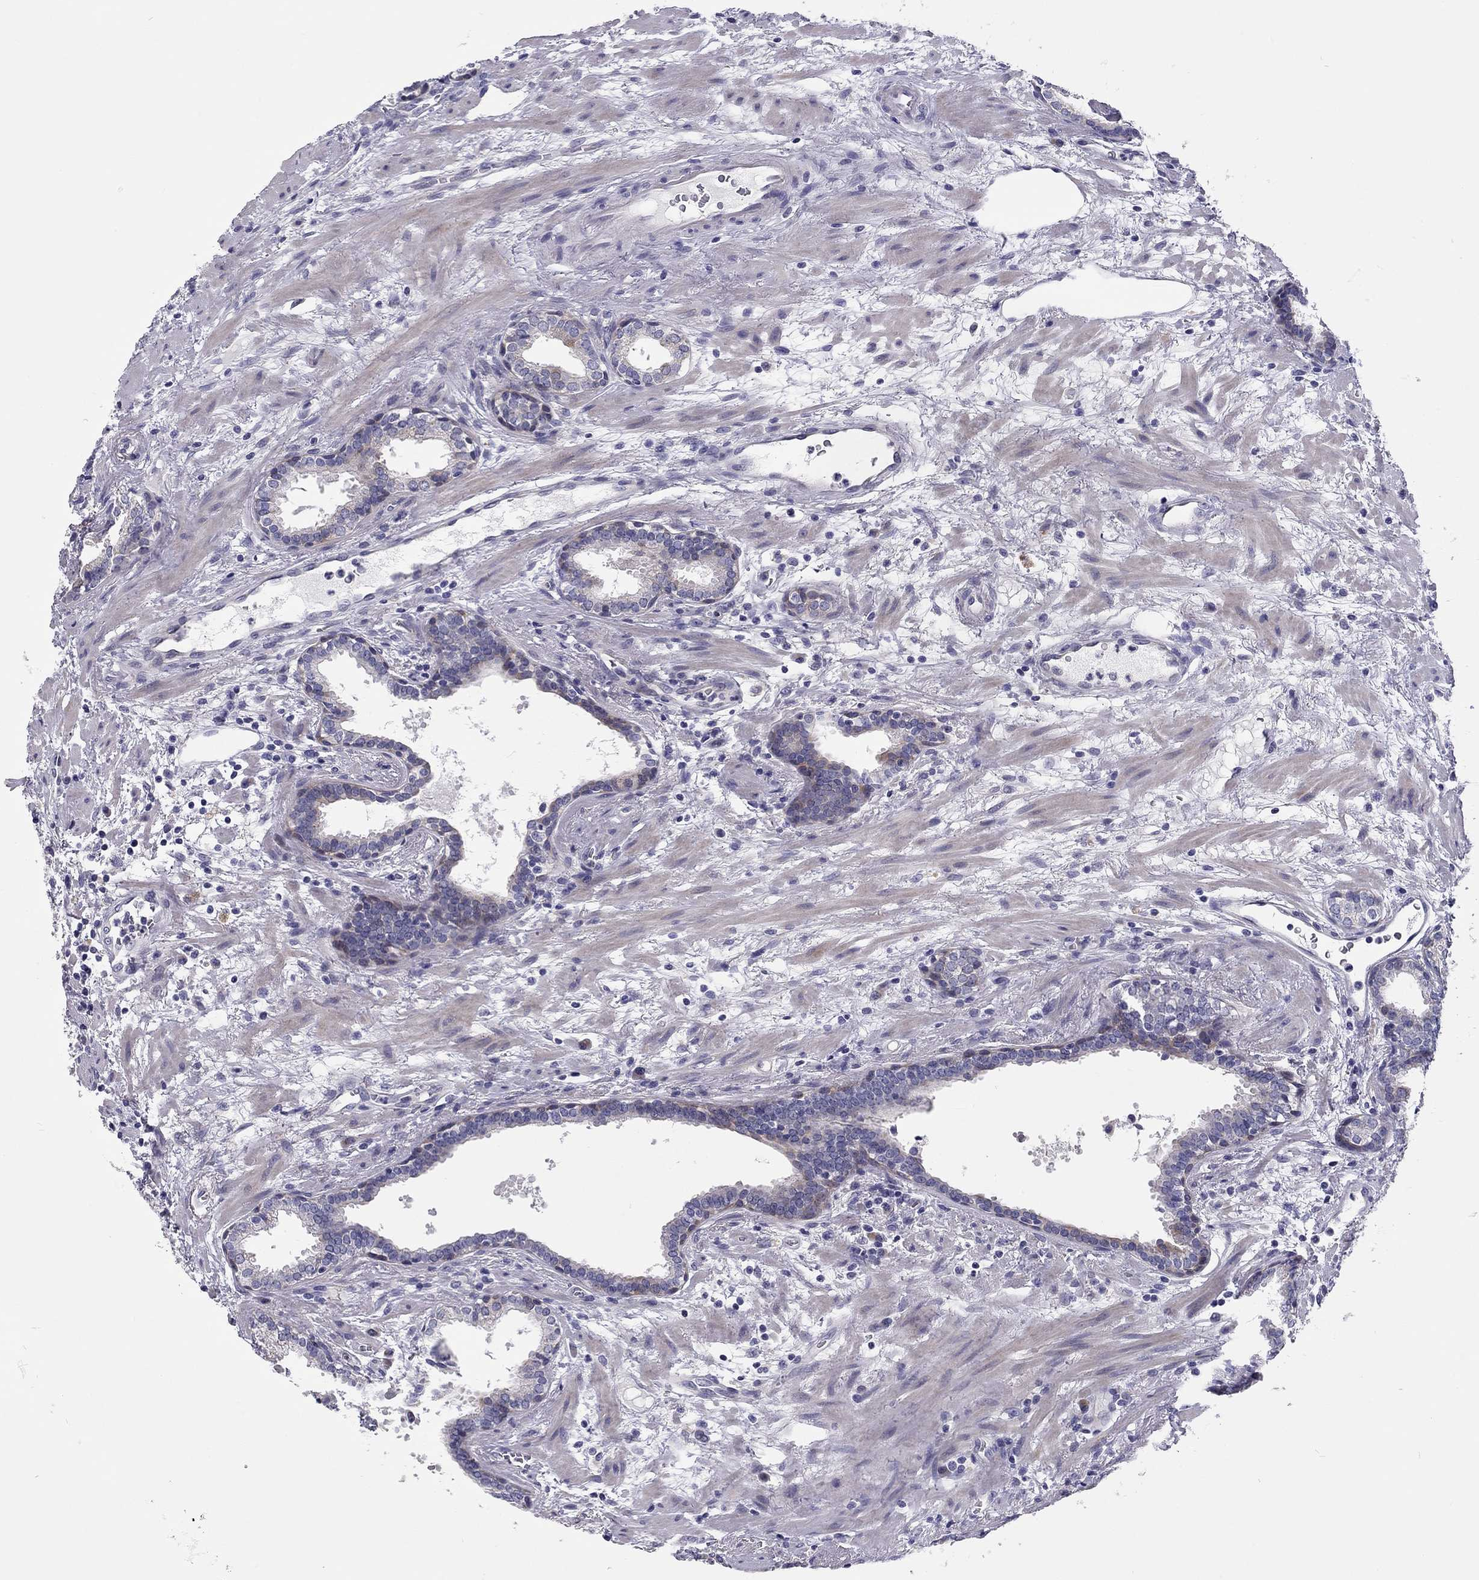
{"staining": {"intensity": "negative", "quantity": "none", "location": "none"}, "tissue": "prostate cancer", "cell_type": "Tumor cells", "image_type": "cancer", "snomed": [{"axis": "morphology", "description": "Adenocarcinoma, NOS"}, {"axis": "topography", "description": "Prostate"}], "caption": "Tumor cells show no significant staining in prostate cancer.", "gene": "SCARB1", "patient": {"sex": "male", "age": 66}}